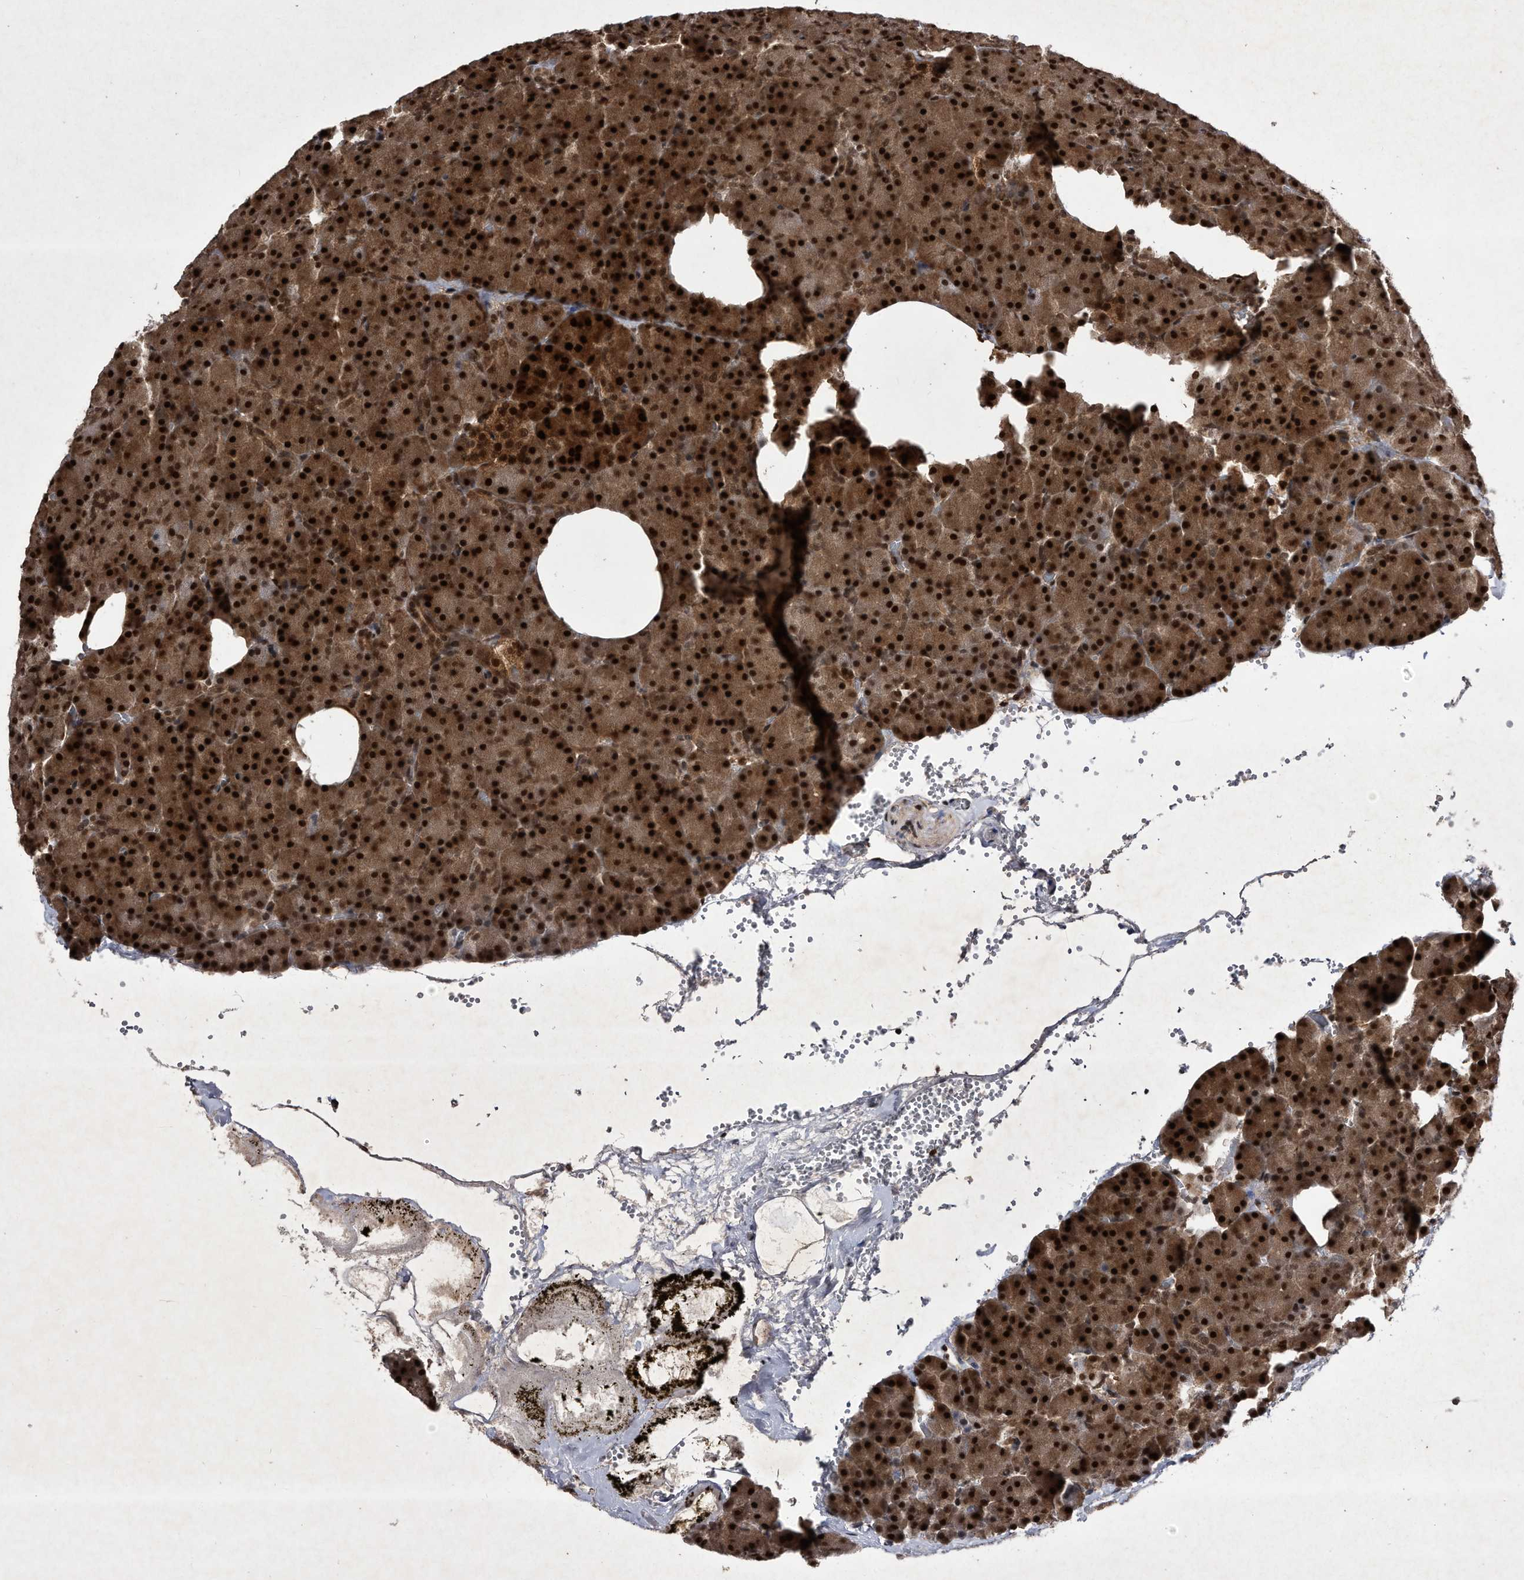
{"staining": {"intensity": "strong", "quantity": ">75%", "location": "cytoplasmic/membranous,nuclear"}, "tissue": "pancreas", "cell_type": "Exocrine glandular cells", "image_type": "normal", "snomed": [{"axis": "morphology", "description": "Normal tissue, NOS"}, {"axis": "morphology", "description": "Carcinoid, malignant, NOS"}, {"axis": "topography", "description": "Pancreas"}], "caption": "Brown immunohistochemical staining in benign human pancreas shows strong cytoplasmic/membranous,nuclear positivity in approximately >75% of exocrine glandular cells.", "gene": "RAD23B", "patient": {"sex": "female", "age": 35}}